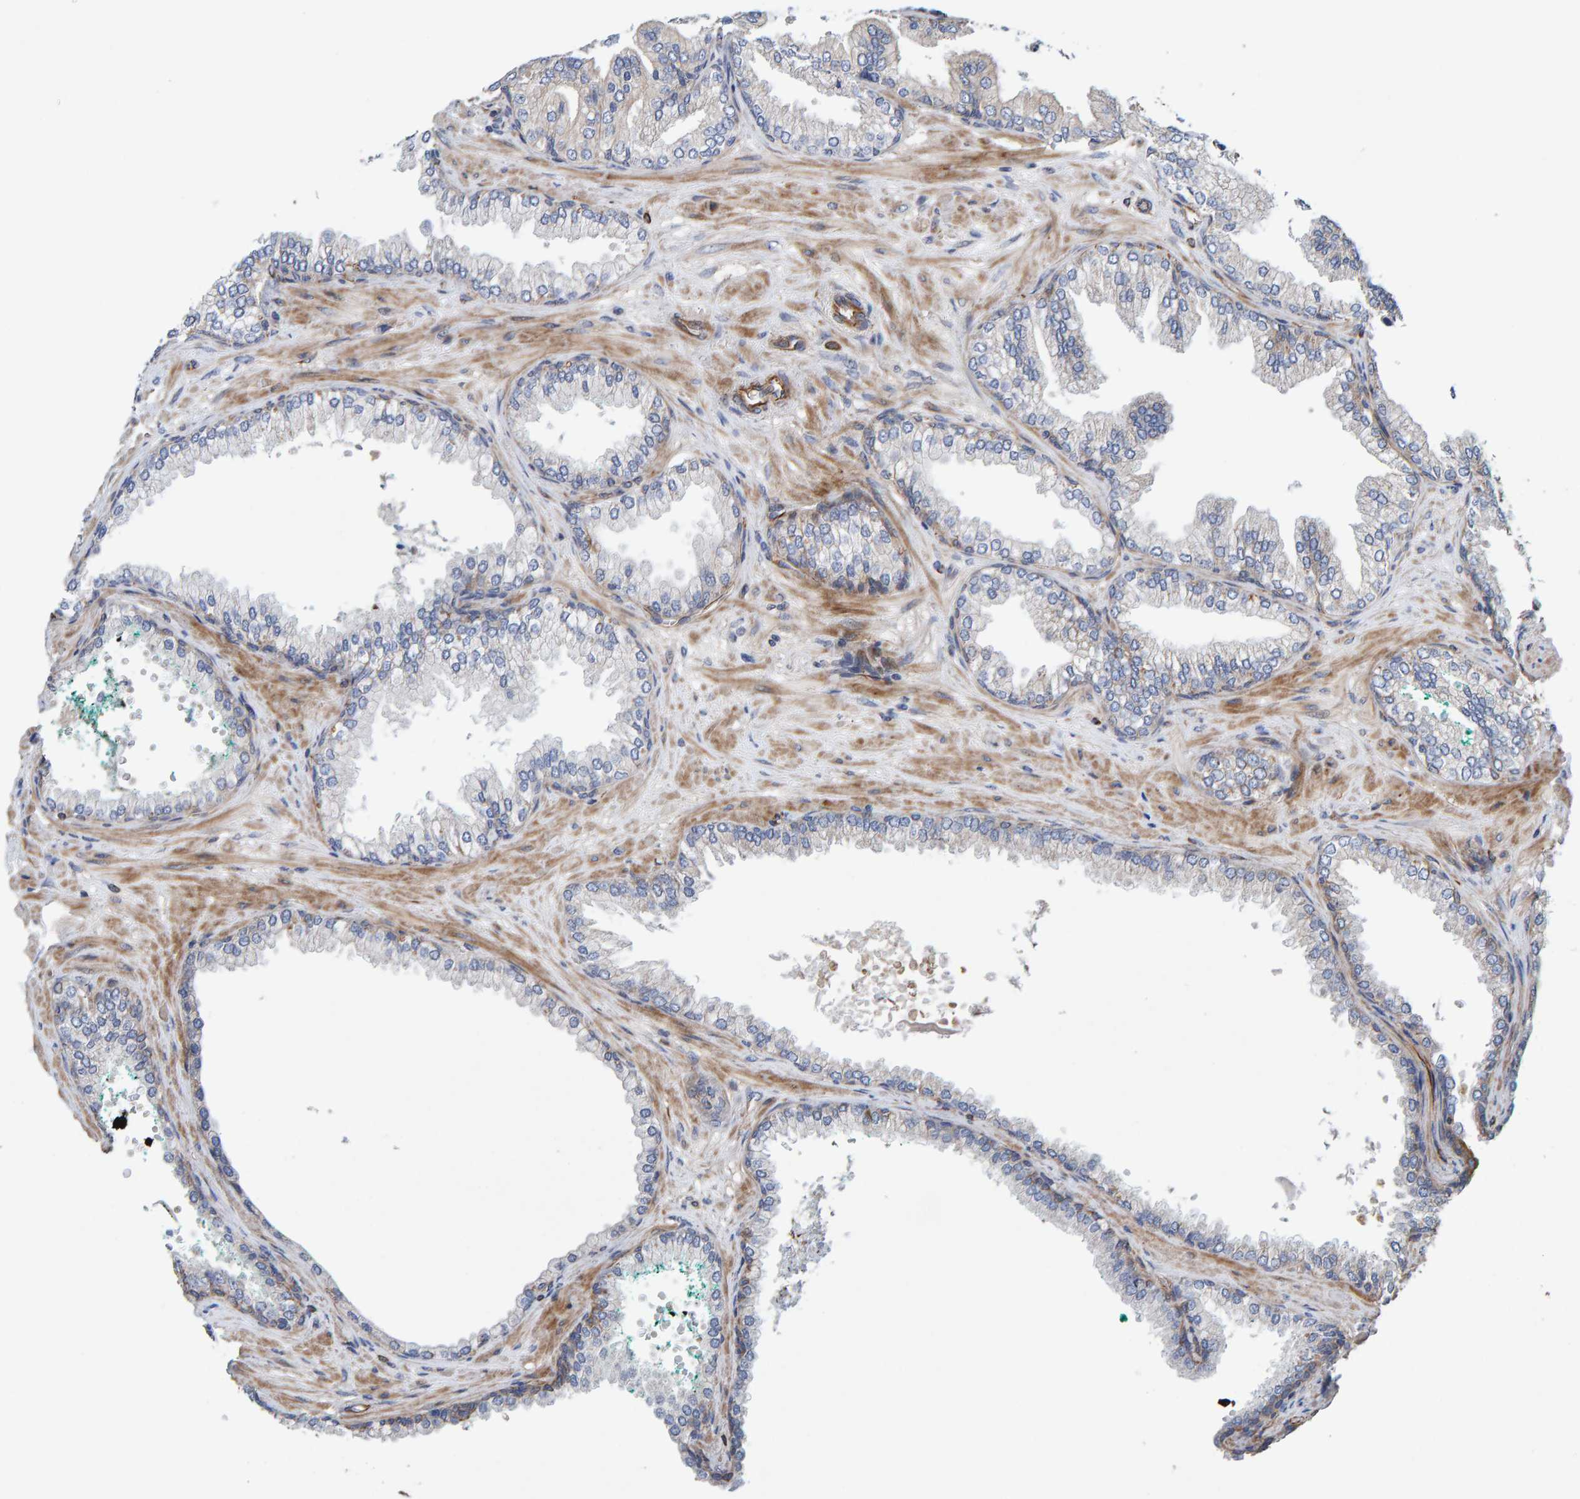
{"staining": {"intensity": "negative", "quantity": "none", "location": "none"}, "tissue": "prostate cancer", "cell_type": "Tumor cells", "image_type": "cancer", "snomed": [{"axis": "morphology", "description": "Adenocarcinoma, High grade"}, {"axis": "topography", "description": "Prostate"}], "caption": "DAB immunohistochemical staining of human prostate cancer exhibits no significant positivity in tumor cells. (DAB IHC with hematoxylin counter stain).", "gene": "ZNF347", "patient": {"sex": "male", "age": 71}}